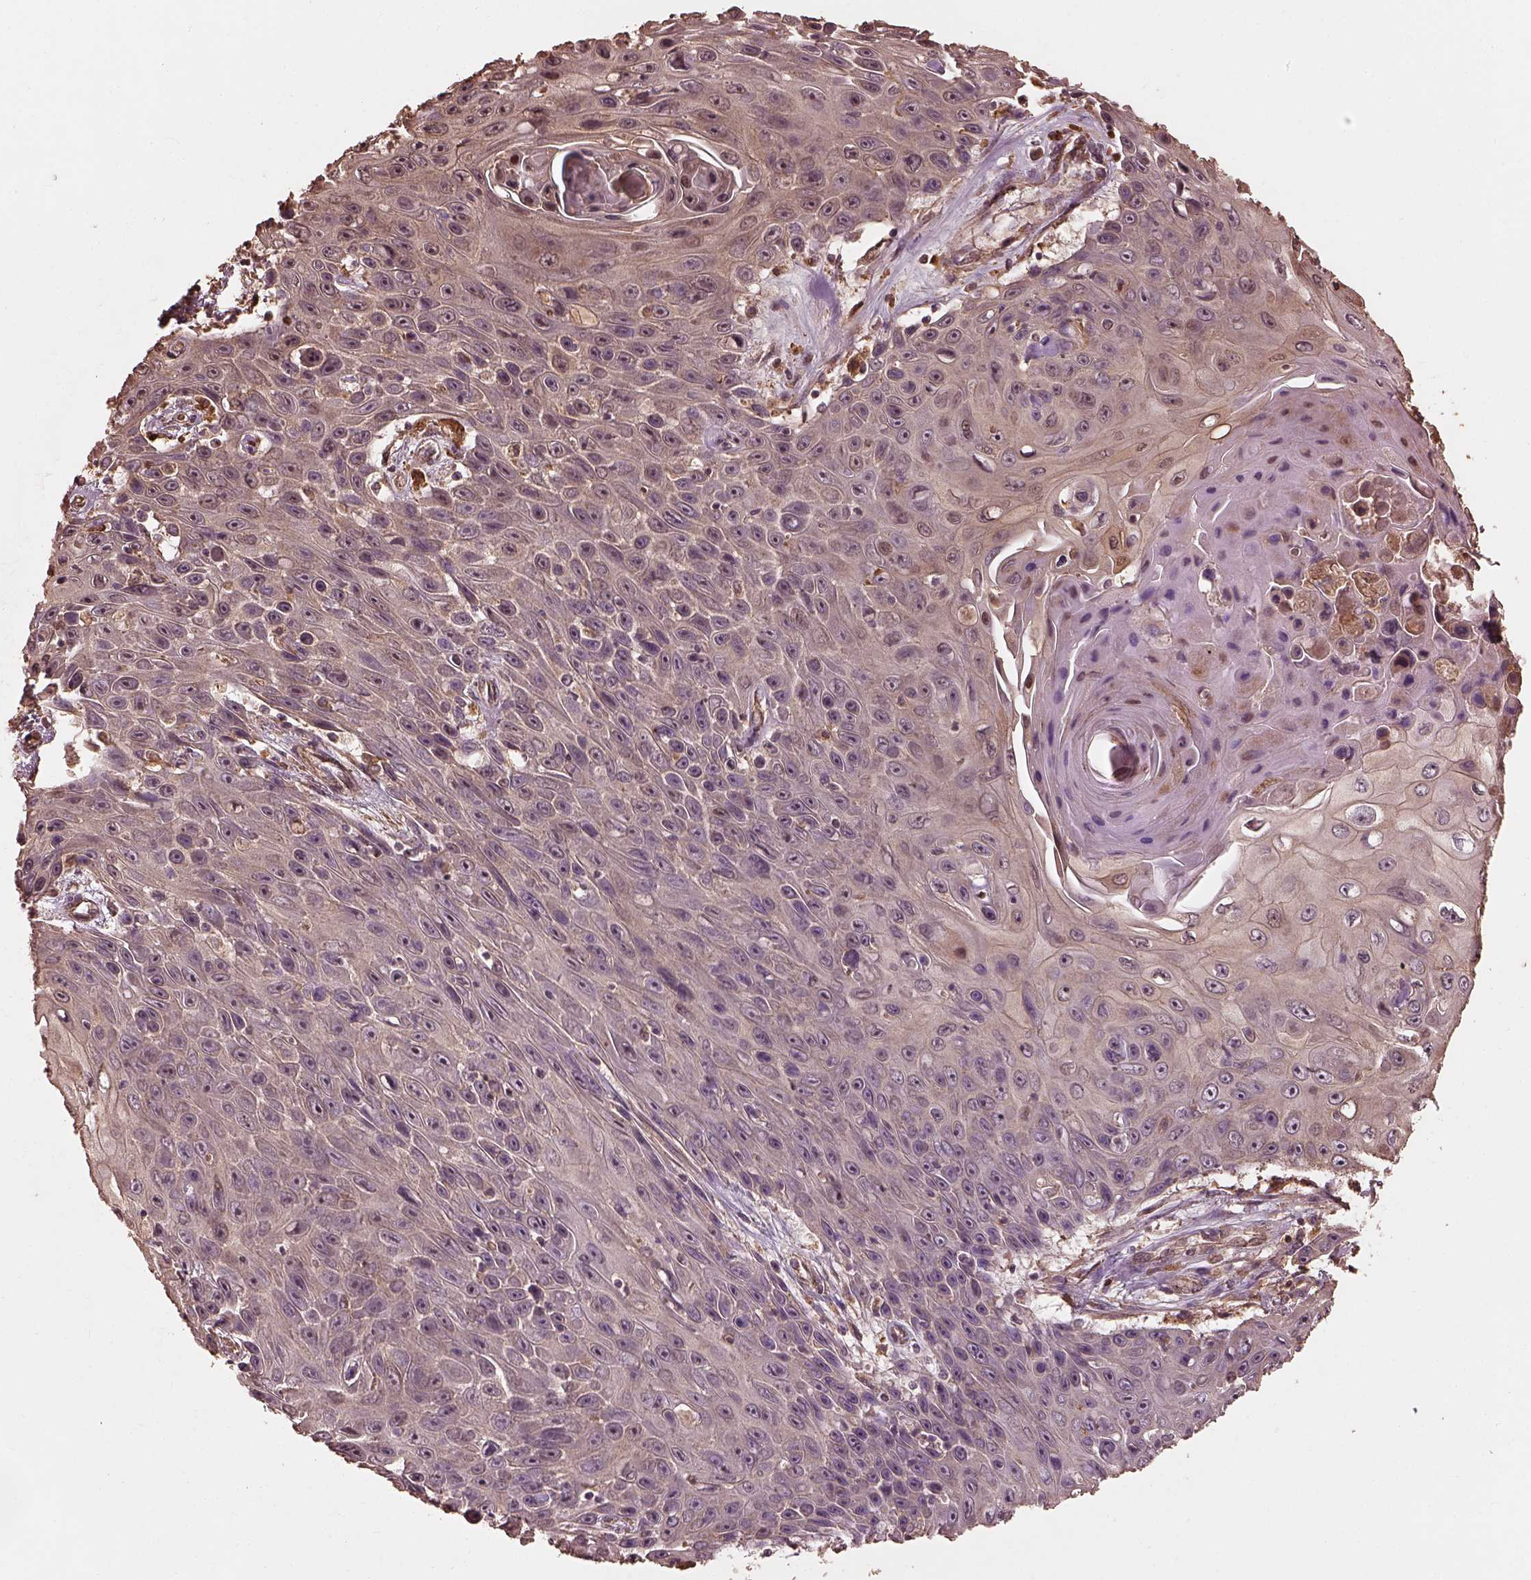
{"staining": {"intensity": "weak", "quantity": "25%-75%", "location": "cytoplasmic/membranous"}, "tissue": "skin cancer", "cell_type": "Tumor cells", "image_type": "cancer", "snomed": [{"axis": "morphology", "description": "Squamous cell carcinoma, NOS"}, {"axis": "topography", "description": "Skin"}], "caption": "Skin cancer (squamous cell carcinoma) stained with a brown dye exhibits weak cytoplasmic/membranous positive positivity in about 25%-75% of tumor cells.", "gene": "METTL4", "patient": {"sex": "male", "age": 82}}